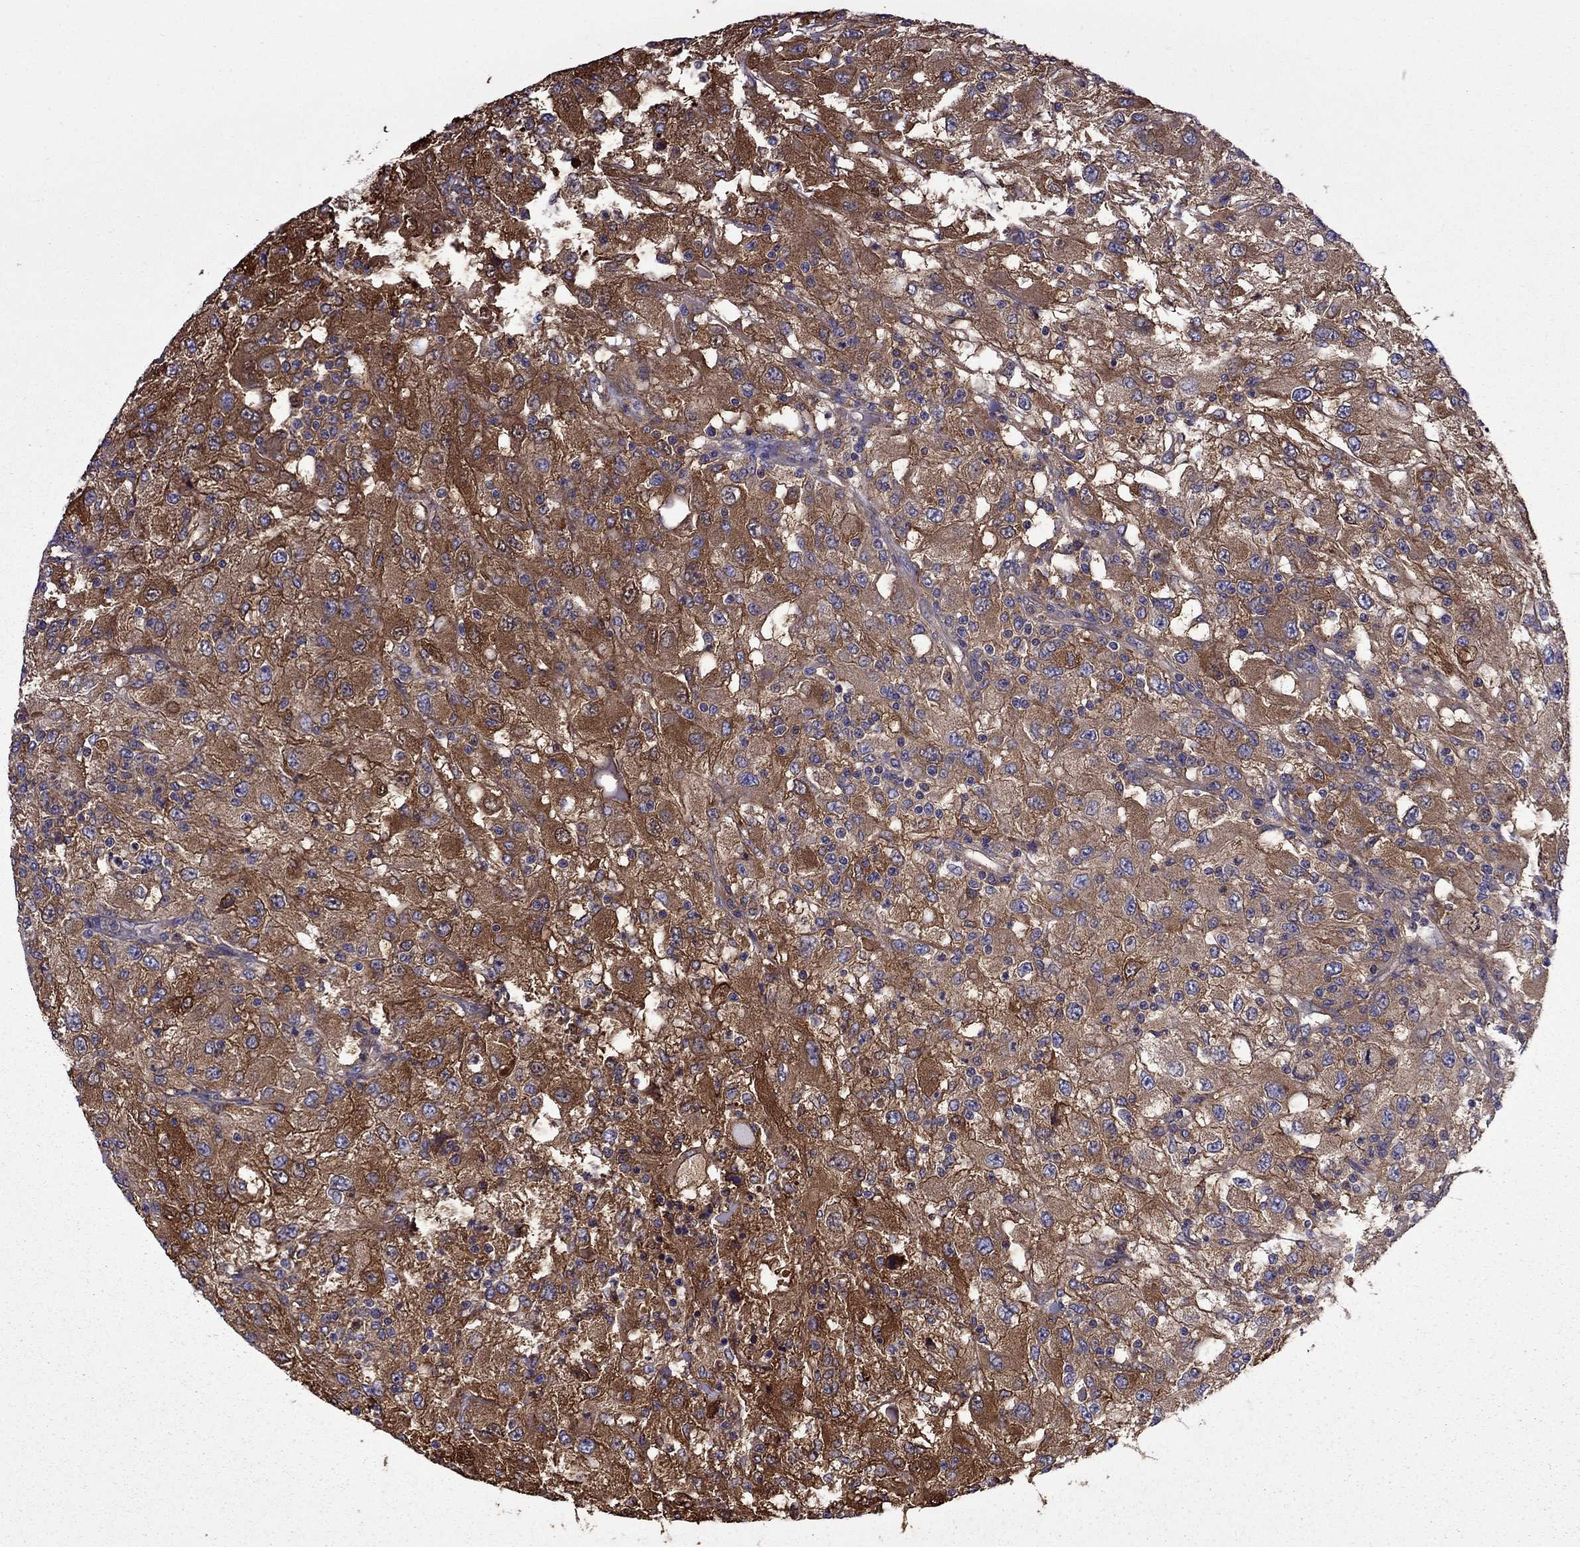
{"staining": {"intensity": "strong", "quantity": ">75%", "location": "cytoplasmic/membranous"}, "tissue": "renal cancer", "cell_type": "Tumor cells", "image_type": "cancer", "snomed": [{"axis": "morphology", "description": "Adenocarcinoma, NOS"}, {"axis": "topography", "description": "Kidney"}], "caption": "The immunohistochemical stain labels strong cytoplasmic/membranous positivity in tumor cells of renal adenocarcinoma tissue.", "gene": "ITGB1", "patient": {"sex": "female", "age": 67}}